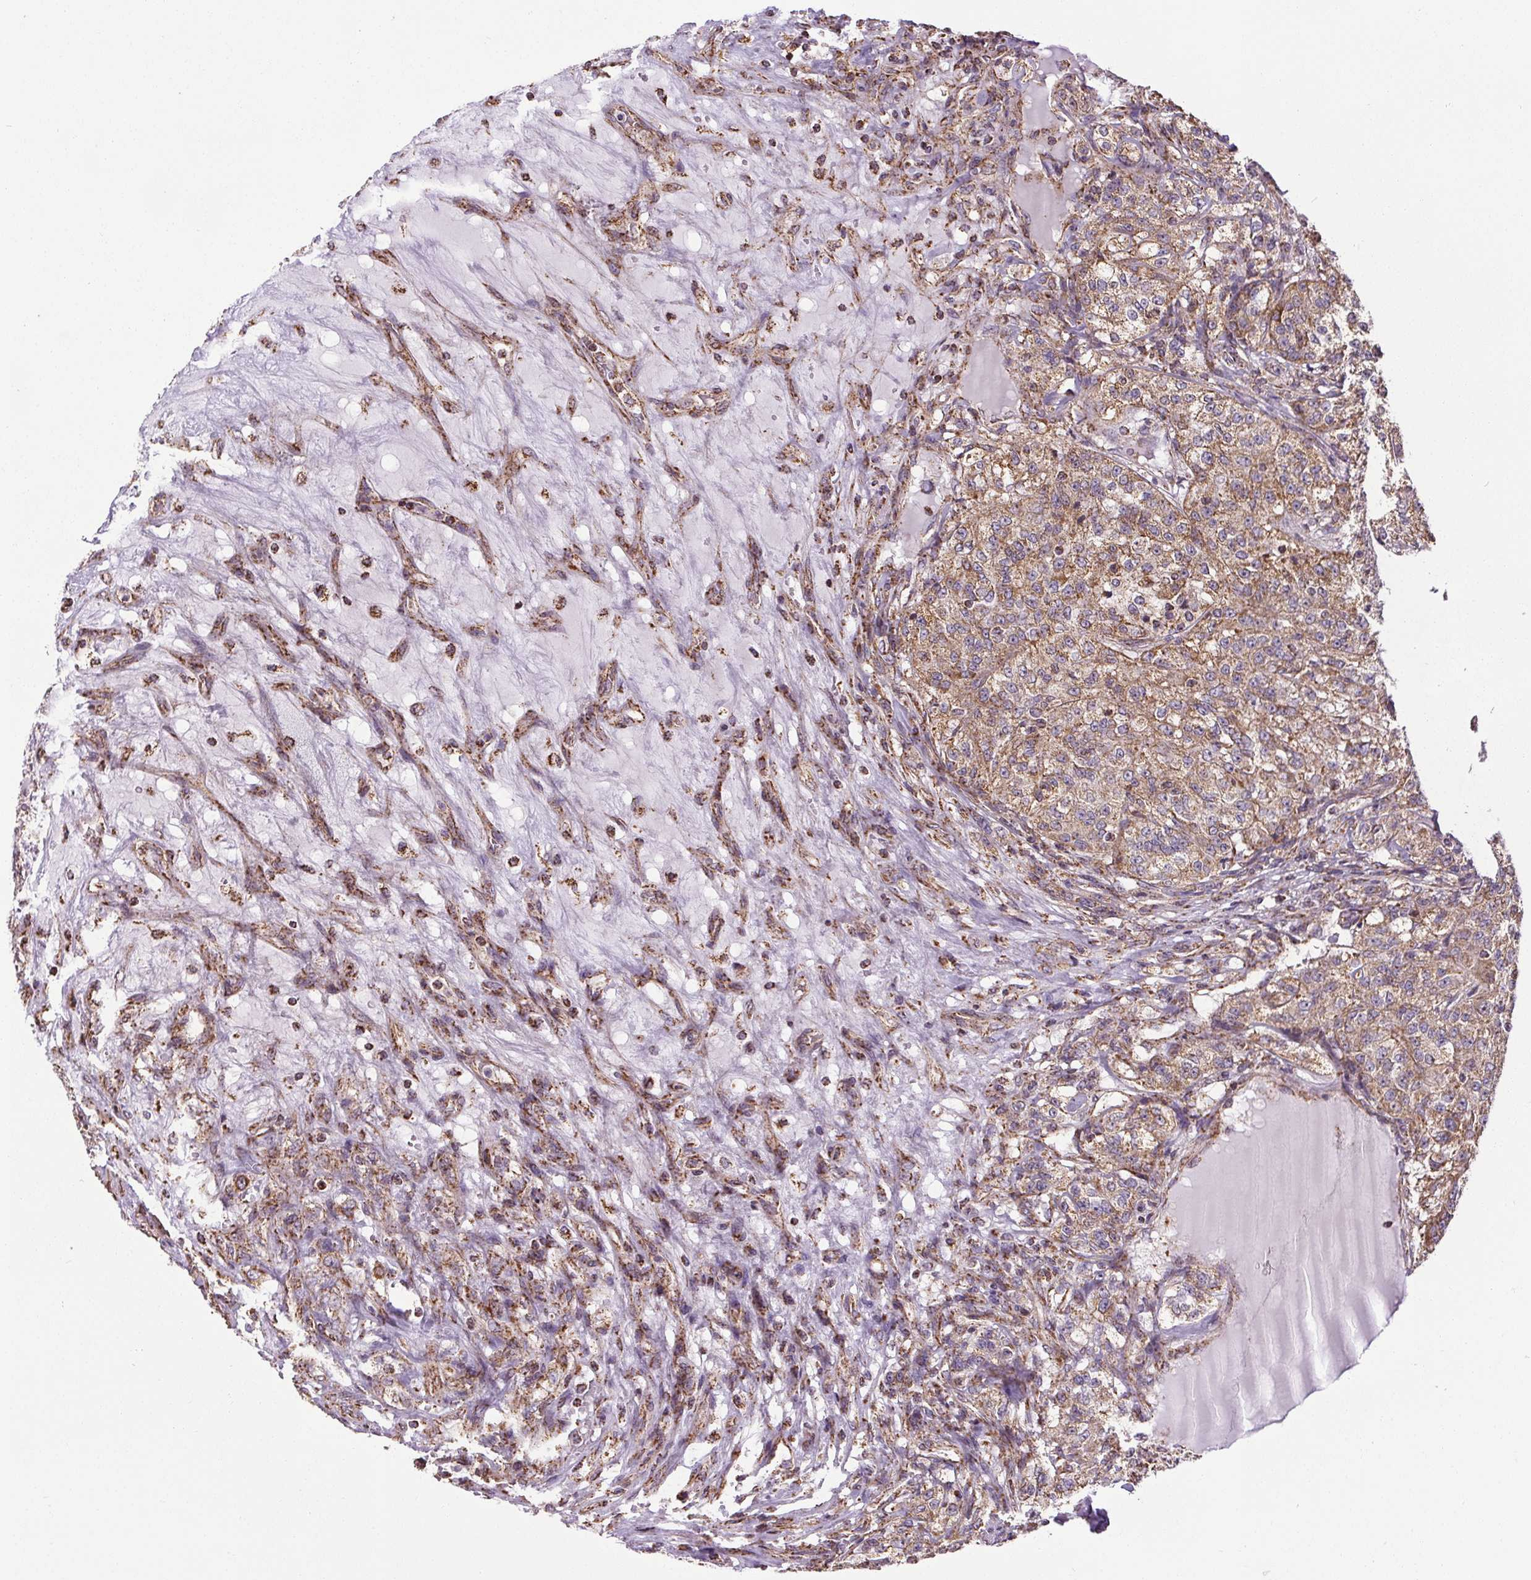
{"staining": {"intensity": "moderate", "quantity": ">75%", "location": "cytoplasmic/membranous"}, "tissue": "renal cancer", "cell_type": "Tumor cells", "image_type": "cancer", "snomed": [{"axis": "morphology", "description": "Adenocarcinoma, NOS"}, {"axis": "topography", "description": "Kidney"}], "caption": "Protein analysis of renal cancer tissue reveals moderate cytoplasmic/membranous positivity in about >75% of tumor cells.", "gene": "ZNF548", "patient": {"sex": "female", "age": 63}}